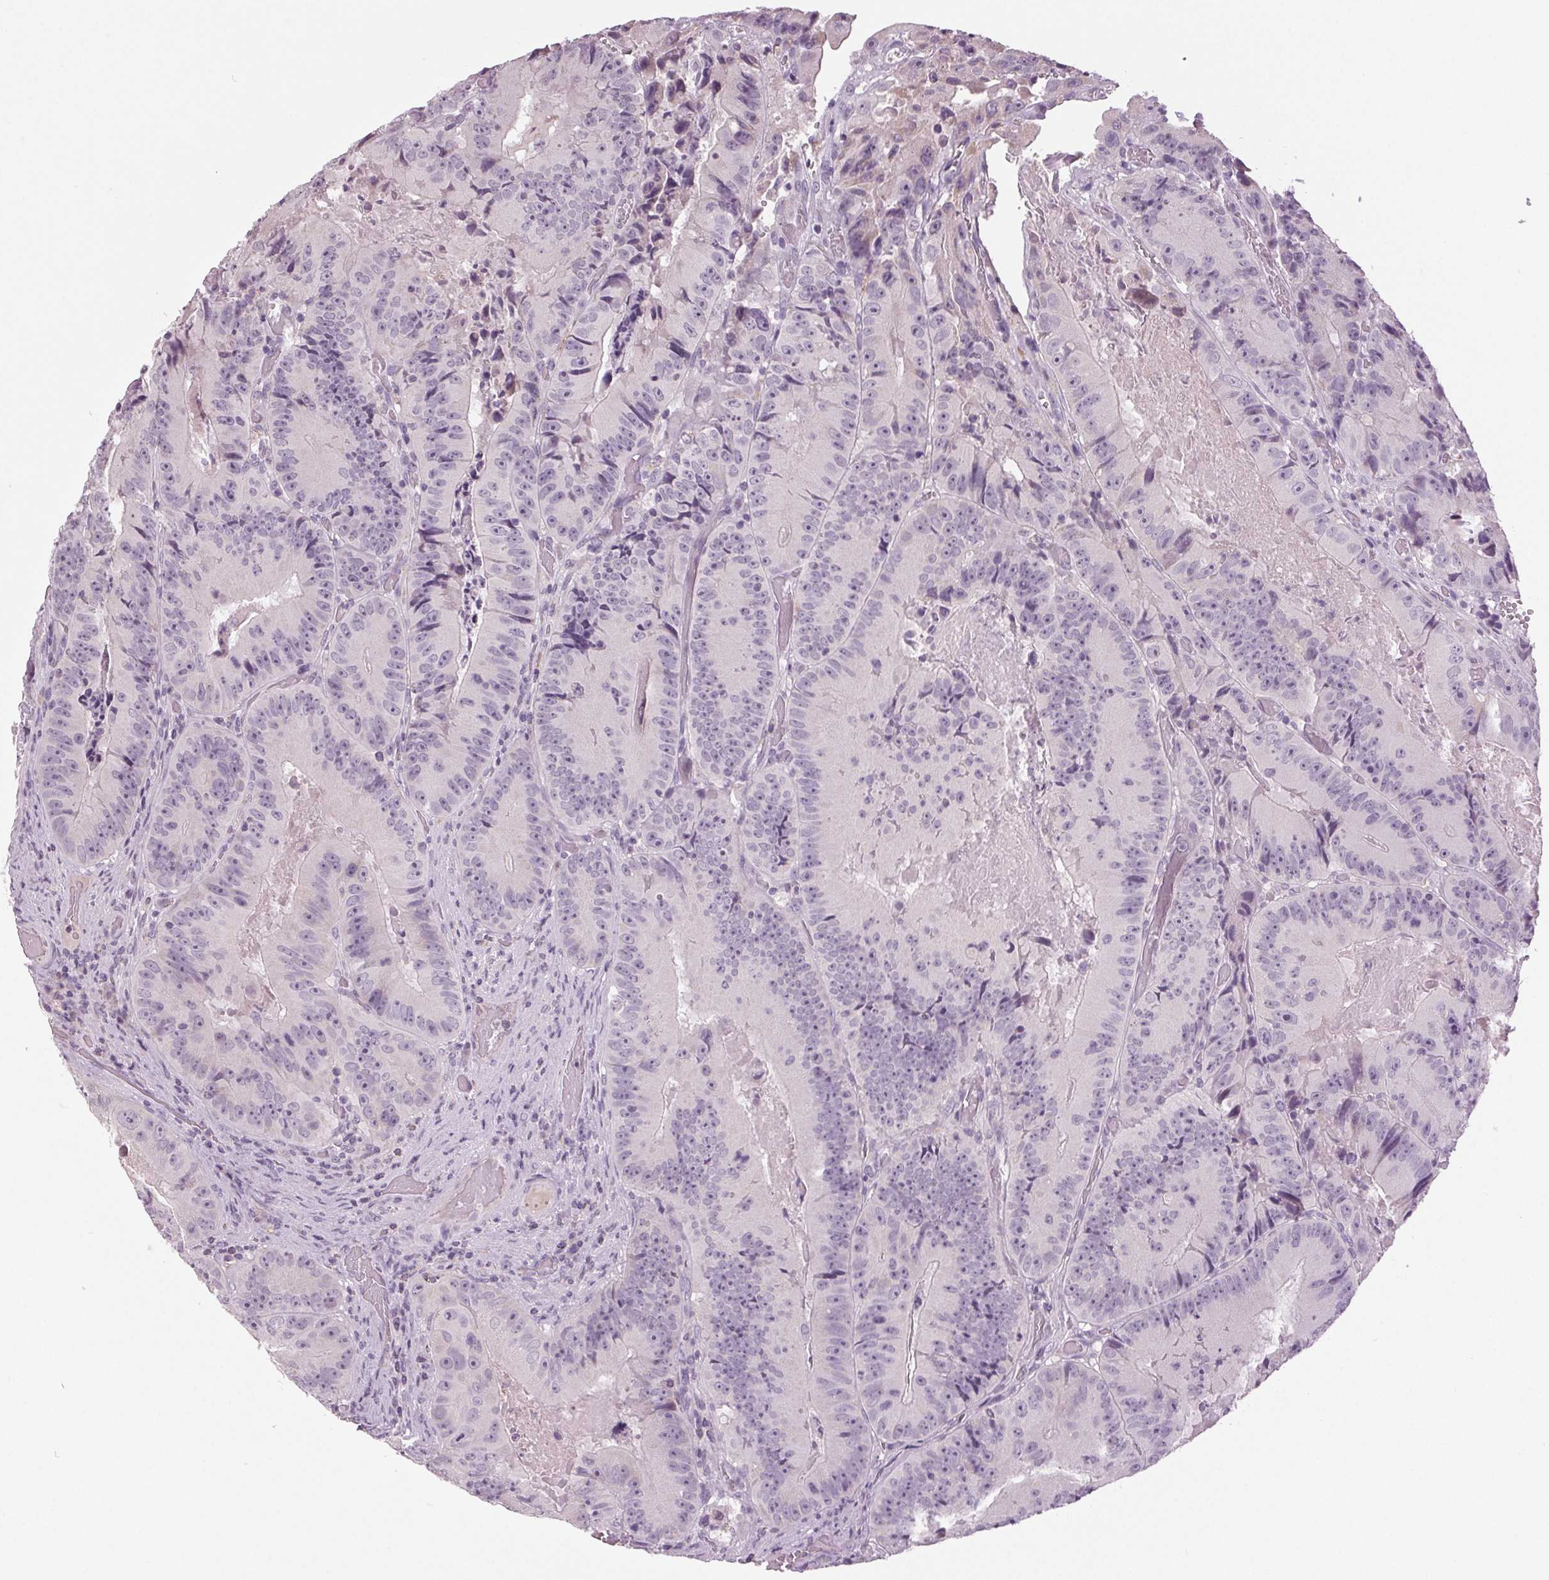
{"staining": {"intensity": "negative", "quantity": "none", "location": "none"}, "tissue": "colorectal cancer", "cell_type": "Tumor cells", "image_type": "cancer", "snomed": [{"axis": "morphology", "description": "Adenocarcinoma, NOS"}, {"axis": "topography", "description": "Colon"}], "caption": "DAB immunohistochemical staining of adenocarcinoma (colorectal) demonstrates no significant positivity in tumor cells. (Immunohistochemistry (ihc), brightfield microscopy, high magnification).", "gene": "DNAH12", "patient": {"sex": "female", "age": 86}}